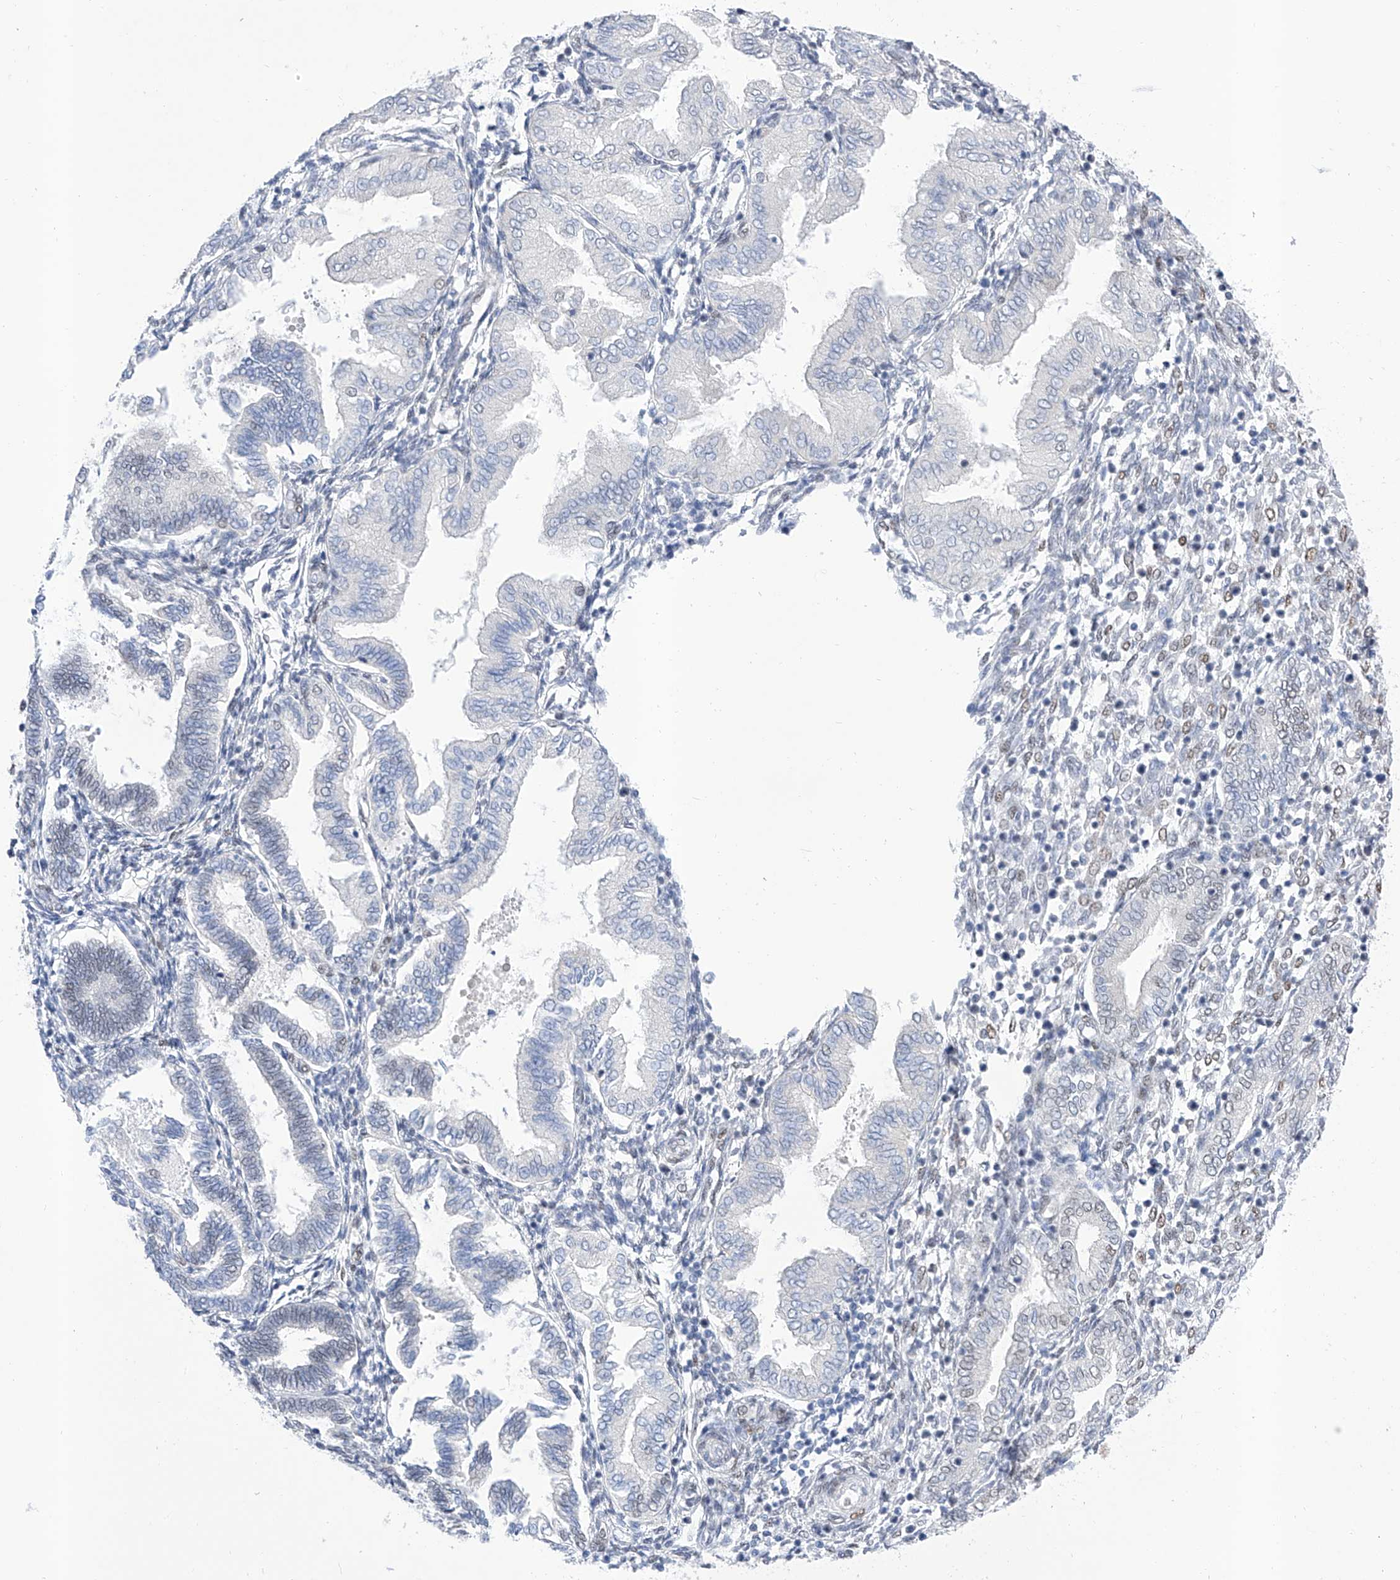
{"staining": {"intensity": "moderate", "quantity": "<25%", "location": "nuclear"}, "tissue": "endometrium", "cell_type": "Cells in endometrial stroma", "image_type": "normal", "snomed": [{"axis": "morphology", "description": "Normal tissue, NOS"}, {"axis": "topography", "description": "Endometrium"}], "caption": "Immunohistochemistry histopathology image of unremarkable human endometrium stained for a protein (brown), which displays low levels of moderate nuclear positivity in about <25% of cells in endometrial stroma.", "gene": "ATN1", "patient": {"sex": "female", "age": 53}}